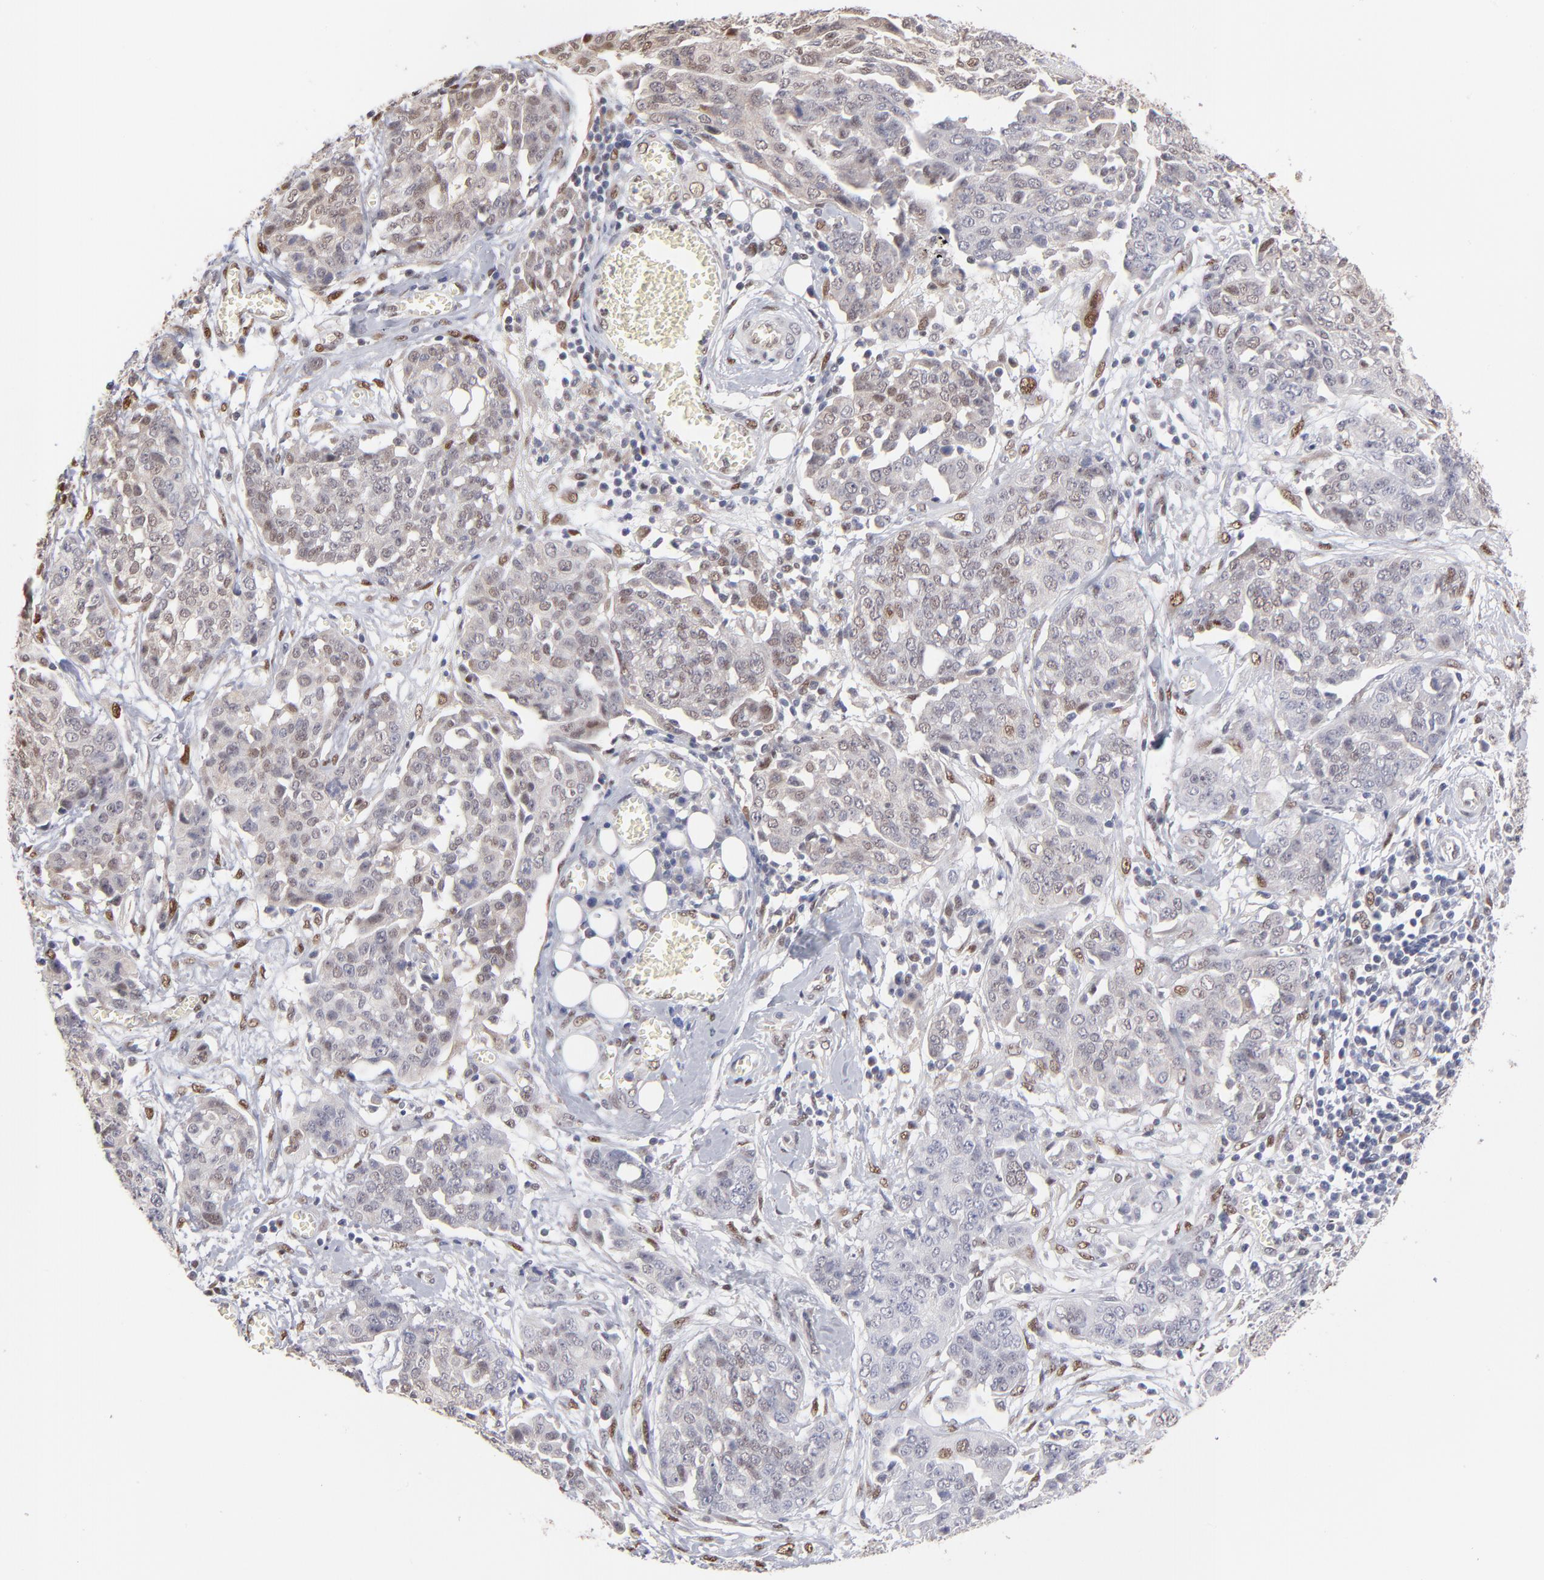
{"staining": {"intensity": "moderate", "quantity": "25%-75%", "location": "nuclear"}, "tissue": "ovarian cancer", "cell_type": "Tumor cells", "image_type": "cancer", "snomed": [{"axis": "morphology", "description": "Cystadenocarcinoma, serous, NOS"}, {"axis": "topography", "description": "Soft tissue"}, {"axis": "topography", "description": "Ovary"}], "caption": "IHC of serous cystadenocarcinoma (ovarian) shows medium levels of moderate nuclear positivity in about 25%-75% of tumor cells.", "gene": "STAT3", "patient": {"sex": "female", "age": 57}}